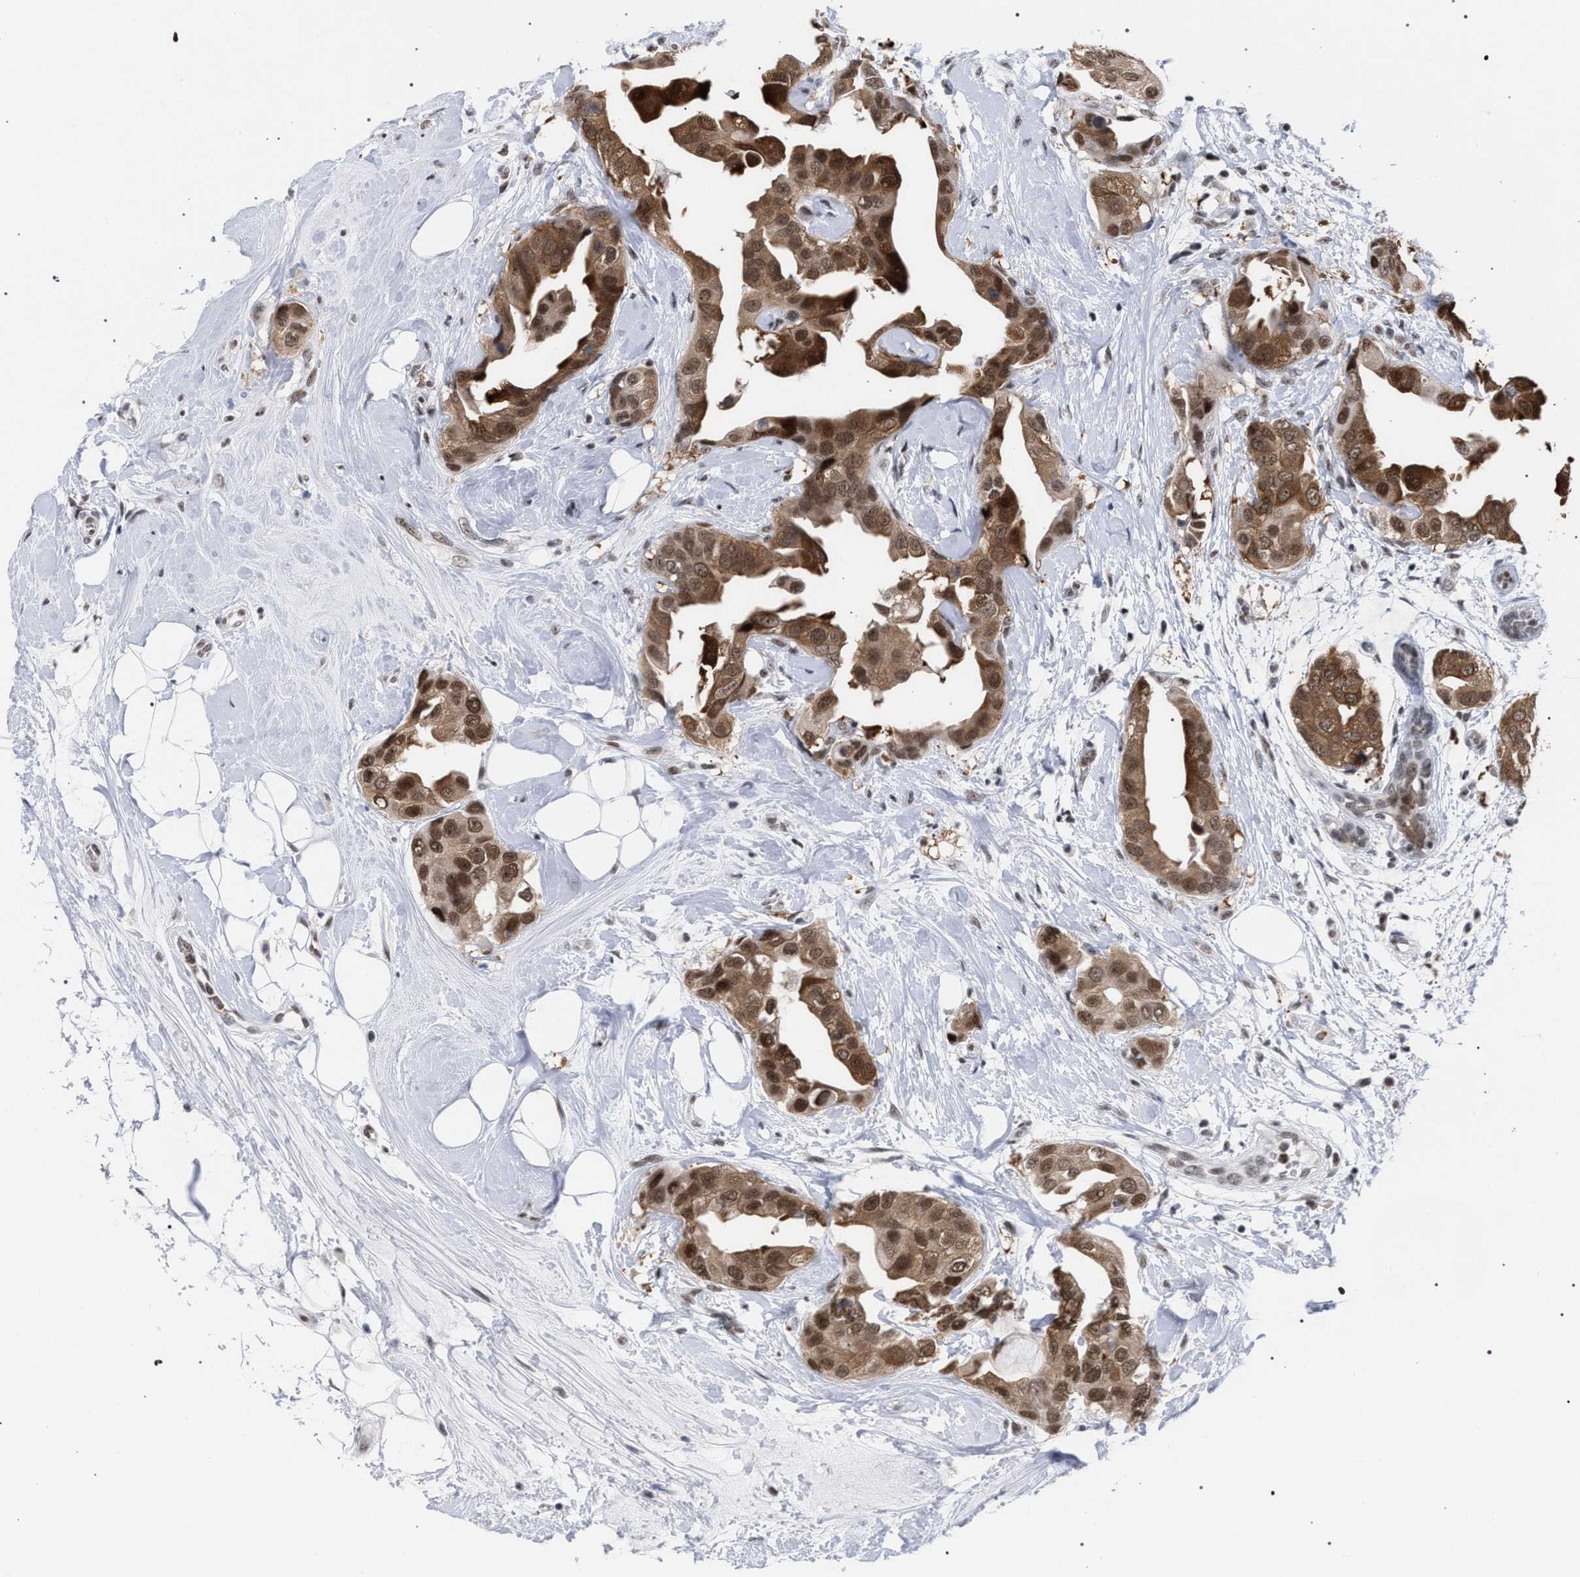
{"staining": {"intensity": "moderate", "quantity": ">75%", "location": "cytoplasmic/membranous,nuclear"}, "tissue": "breast cancer", "cell_type": "Tumor cells", "image_type": "cancer", "snomed": [{"axis": "morphology", "description": "Duct carcinoma"}, {"axis": "topography", "description": "Breast"}], "caption": "An image of infiltrating ductal carcinoma (breast) stained for a protein exhibits moderate cytoplasmic/membranous and nuclear brown staining in tumor cells.", "gene": "SCAF4", "patient": {"sex": "female", "age": 40}}